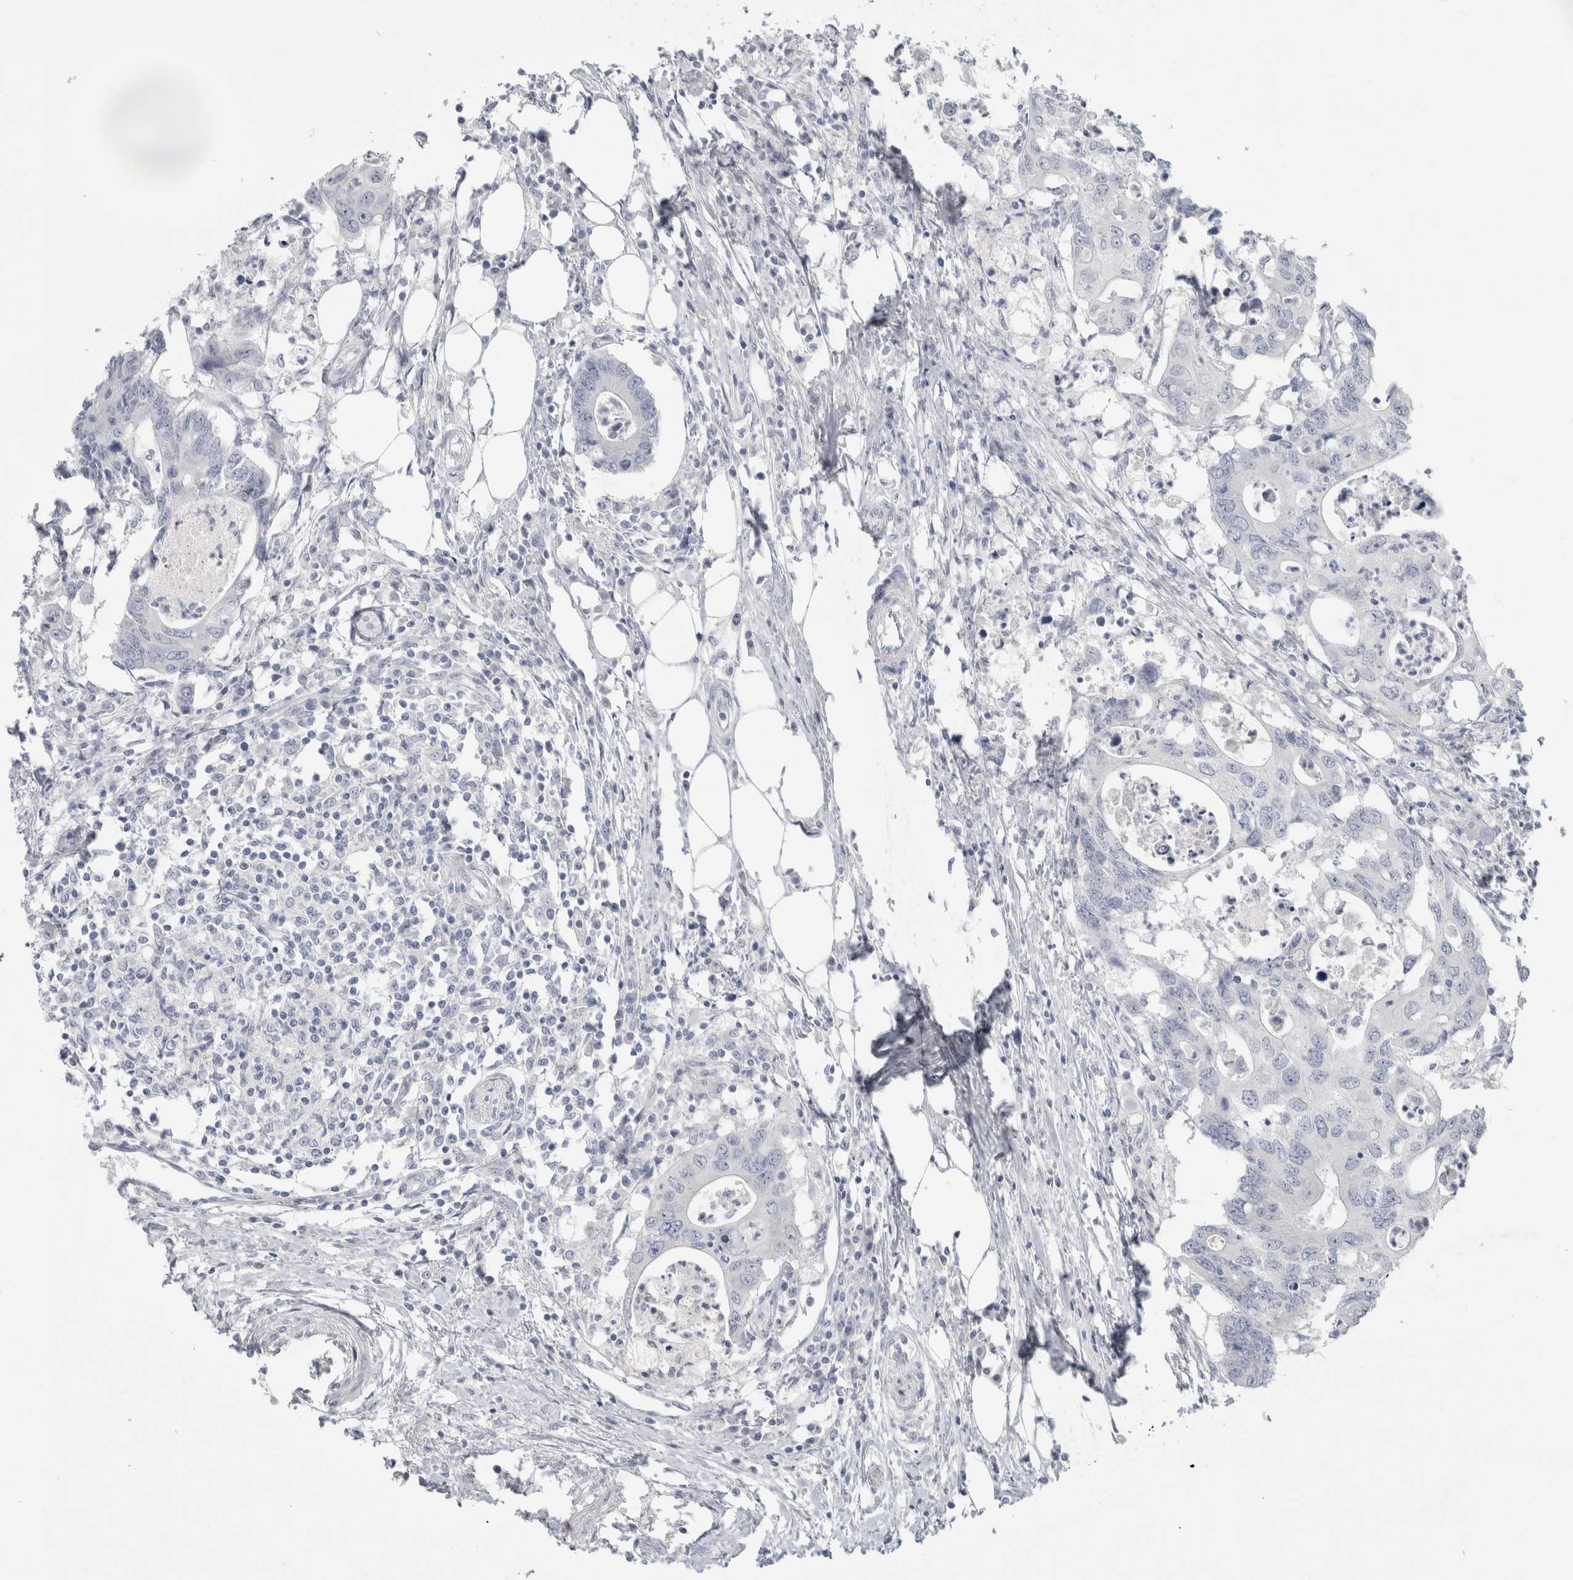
{"staining": {"intensity": "negative", "quantity": "none", "location": "none"}, "tissue": "colorectal cancer", "cell_type": "Tumor cells", "image_type": "cancer", "snomed": [{"axis": "morphology", "description": "Adenocarcinoma, NOS"}, {"axis": "topography", "description": "Colon"}], "caption": "Immunohistochemistry (IHC) of adenocarcinoma (colorectal) reveals no positivity in tumor cells.", "gene": "SLC6A1", "patient": {"sex": "male", "age": 71}}